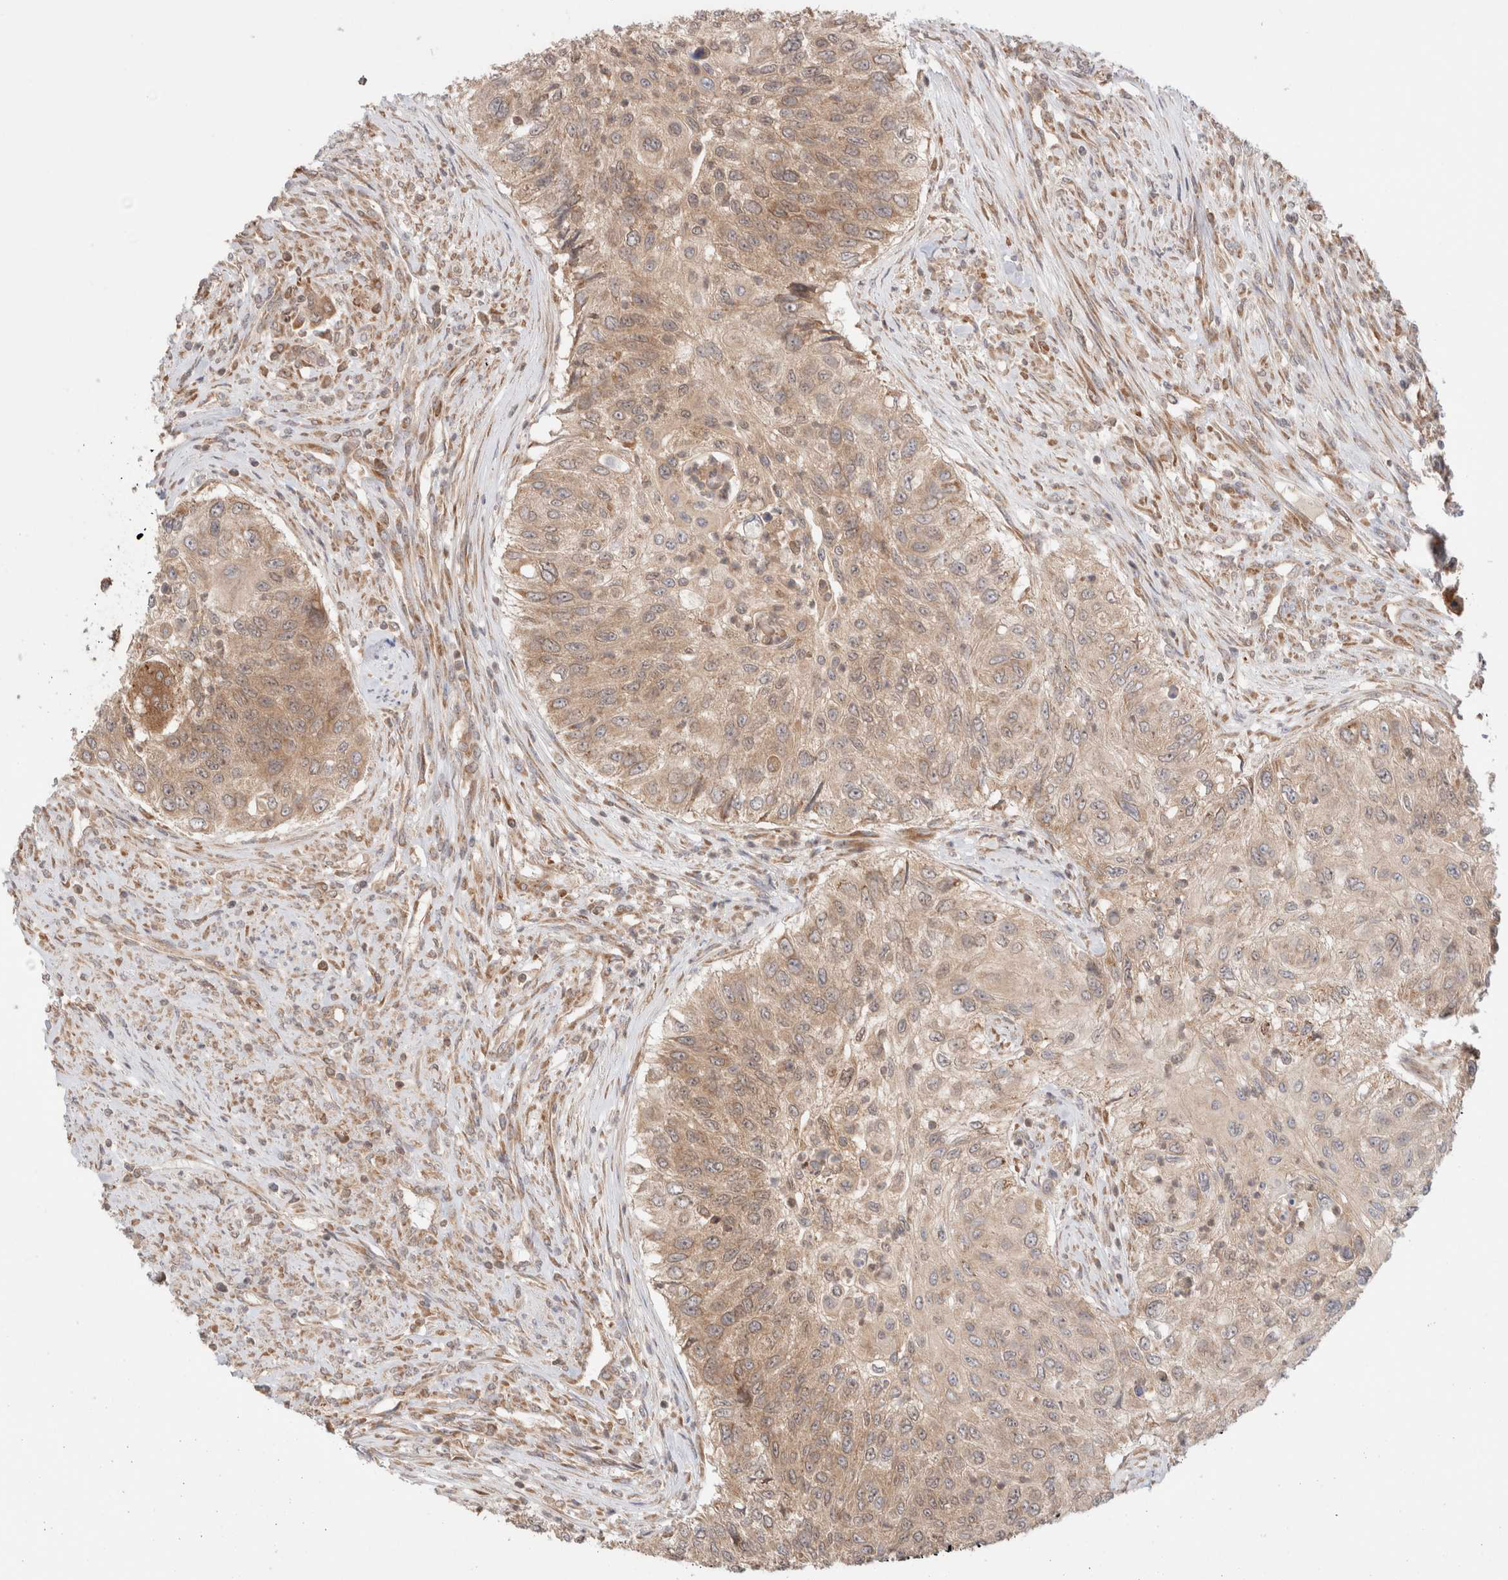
{"staining": {"intensity": "weak", "quantity": ">75%", "location": "cytoplasmic/membranous"}, "tissue": "urothelial cancer", "cell_type": "Tumor cells", "image_type": "cancer", "snomed": [{"axis": "morphology", "description": "Urothelial carcinoma, High grade"}, {"axis": "topography", "description": "Urinary bladder"}], "caption": "Urothelial carcinoma (high-grade) stained for a protein (brown) demonstrates weak cytoplasmic/membranous positive expression in approximately >75% of tumor cells.", "gene": "XKR4", "patient": {"sex": "female", "age": 60}}